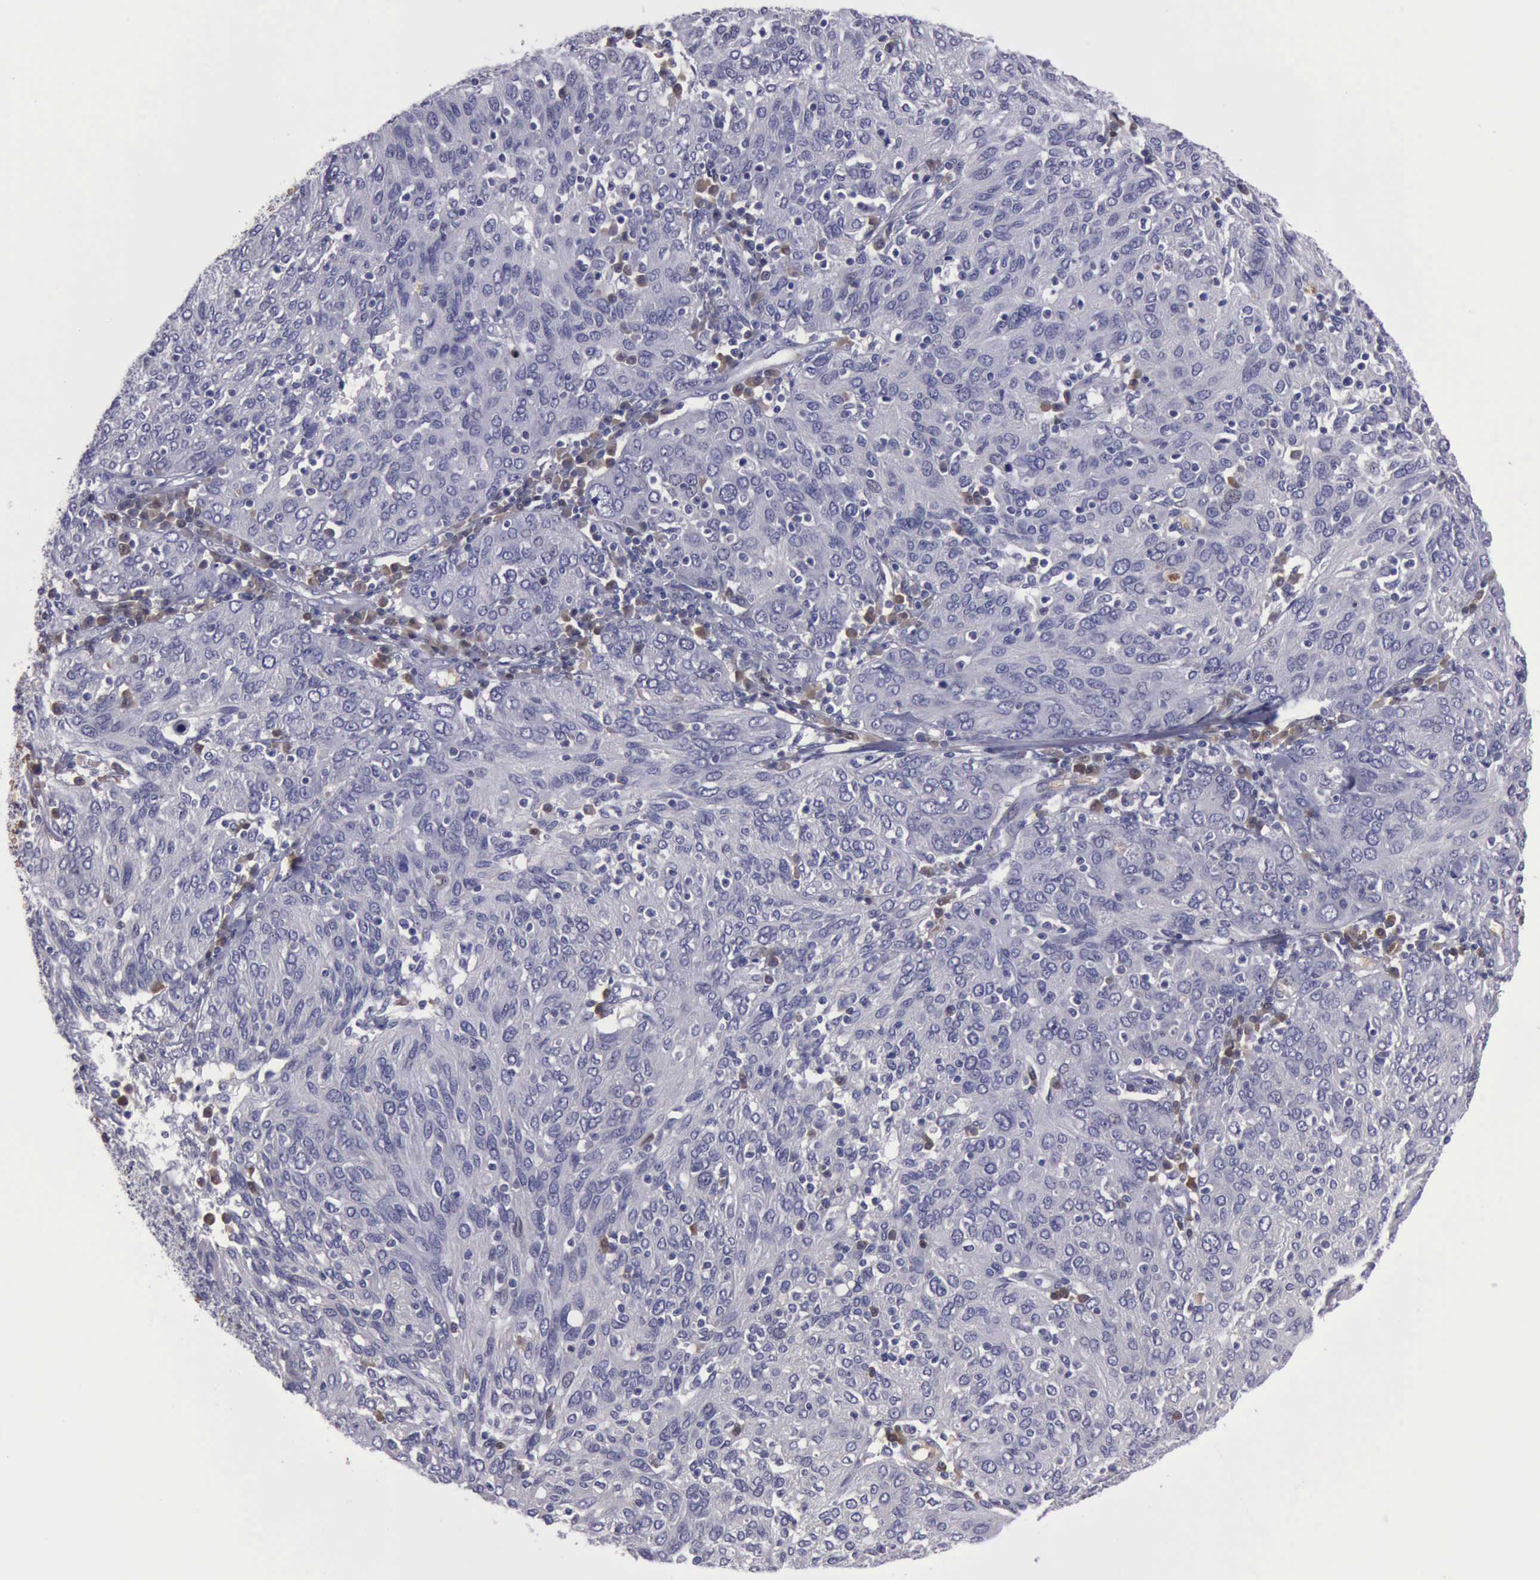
{"staining": {"intensity": "negative", "quantity": "none", "location": "none"}, "tissue": "ovarian cancer", "cell_type": "Tumor cells", "image_type": "cancer", "snomed": [{"axis": "morphology", "description": "Carcinoma, endometroid"}, {"axis": "topography", "description": "Ovary"}], "caption": "This is an immunohistochemistry (IHC) histopathology image of human endometroid carcinoma (ovarian). There is no staining in tumor cells.", "gene": "CEP128", "patient": {"sex": "female", "age": 50}}